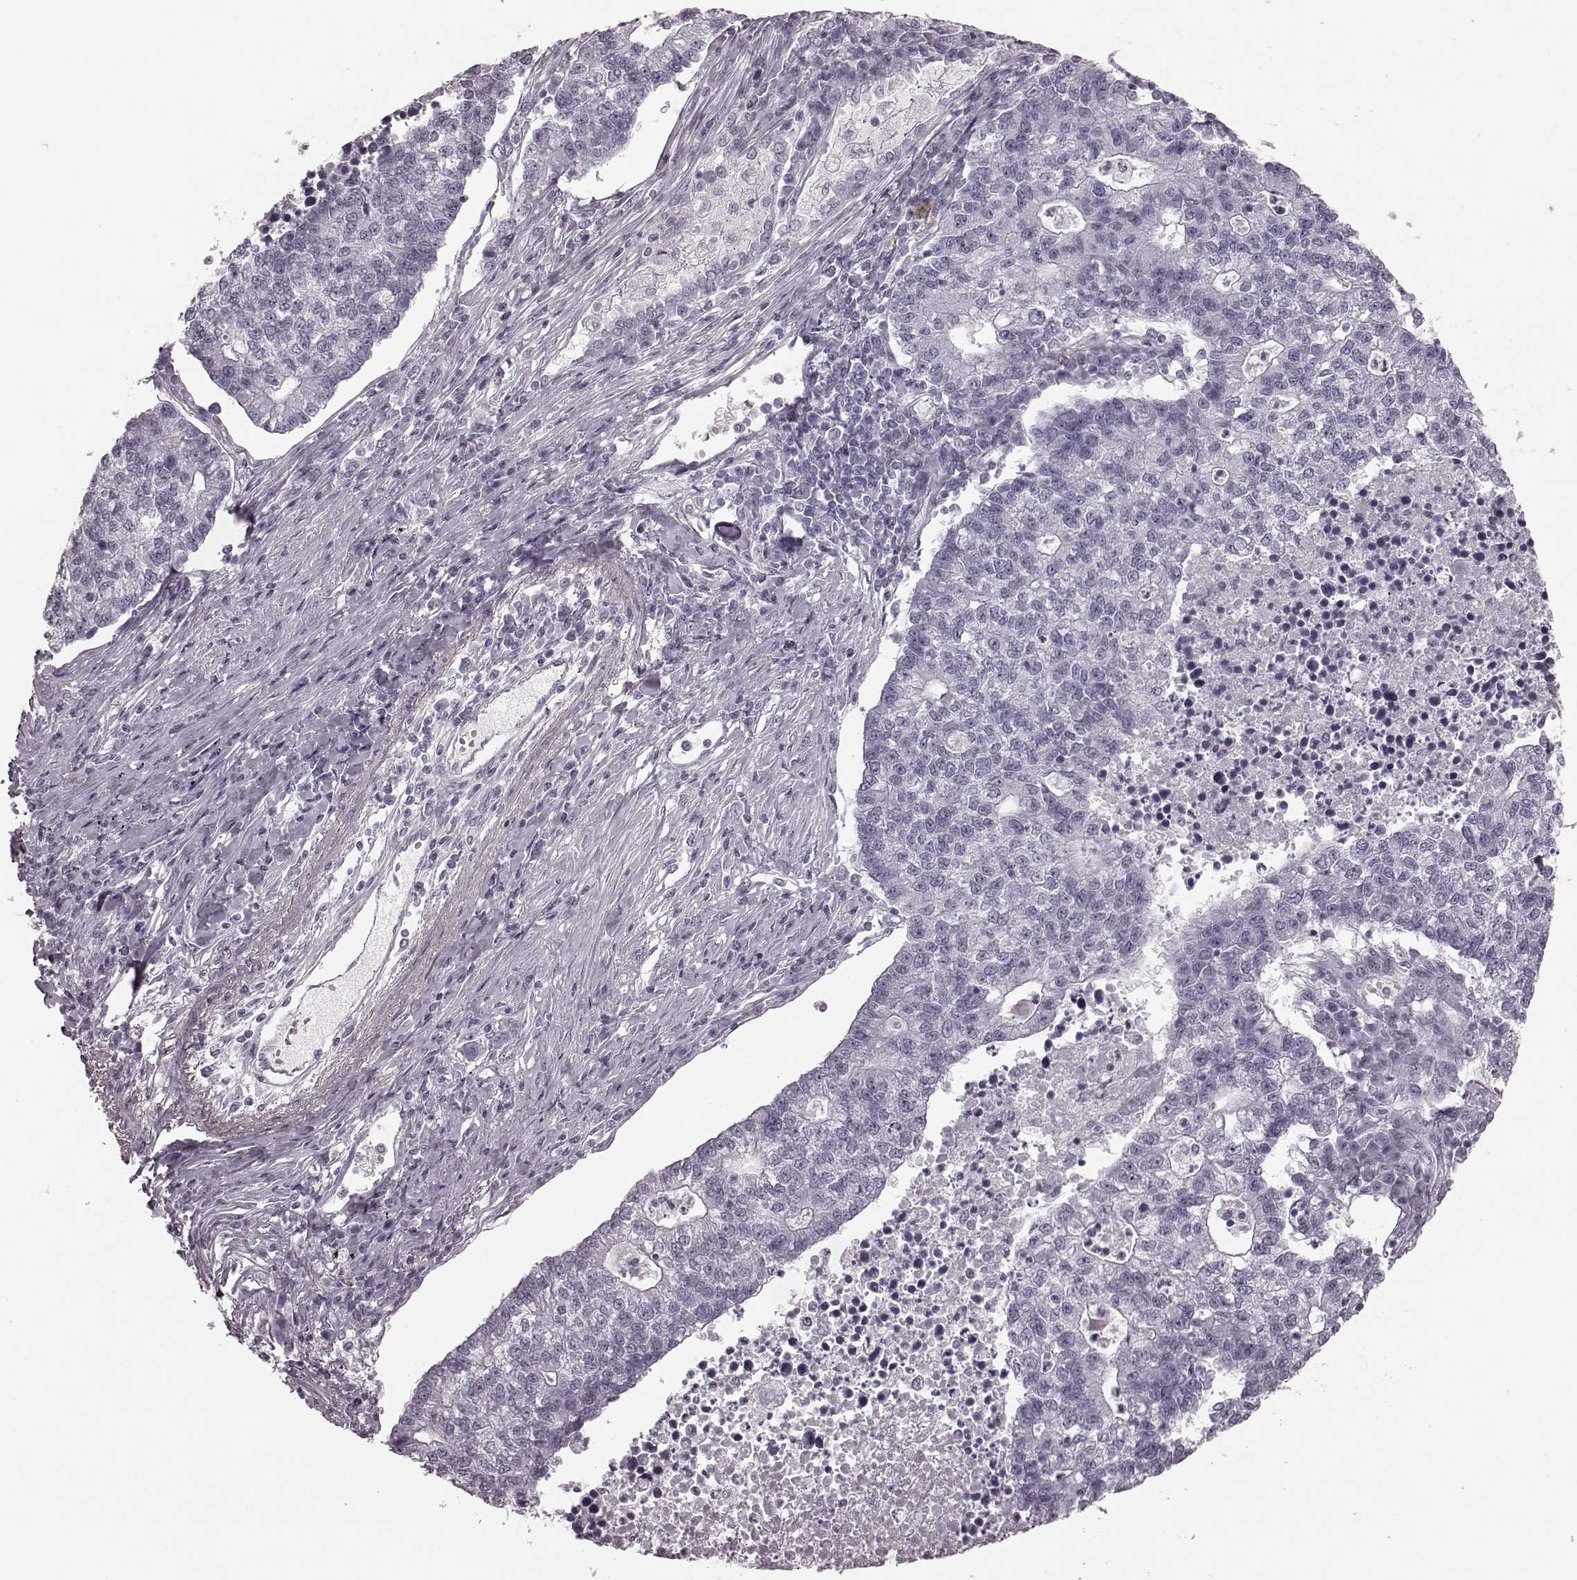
{"staining": {"intensity": "negative", "quantity": "none", "location": "none"}, "tissue": "lung cancer", "cell_type": "Tumor cells", "image_type": "cancer", "snomed": [{"axis": "morphology", "description": "Adenocarcinoma, NOS"}, {"axis": "topography", "description": "Lung"}], "caption": "Tumor cells are negative for protein expression in human lung adenocarcinoma.", "gene": "TRPM1", "patient": {"sex": "male", "age": 57}}